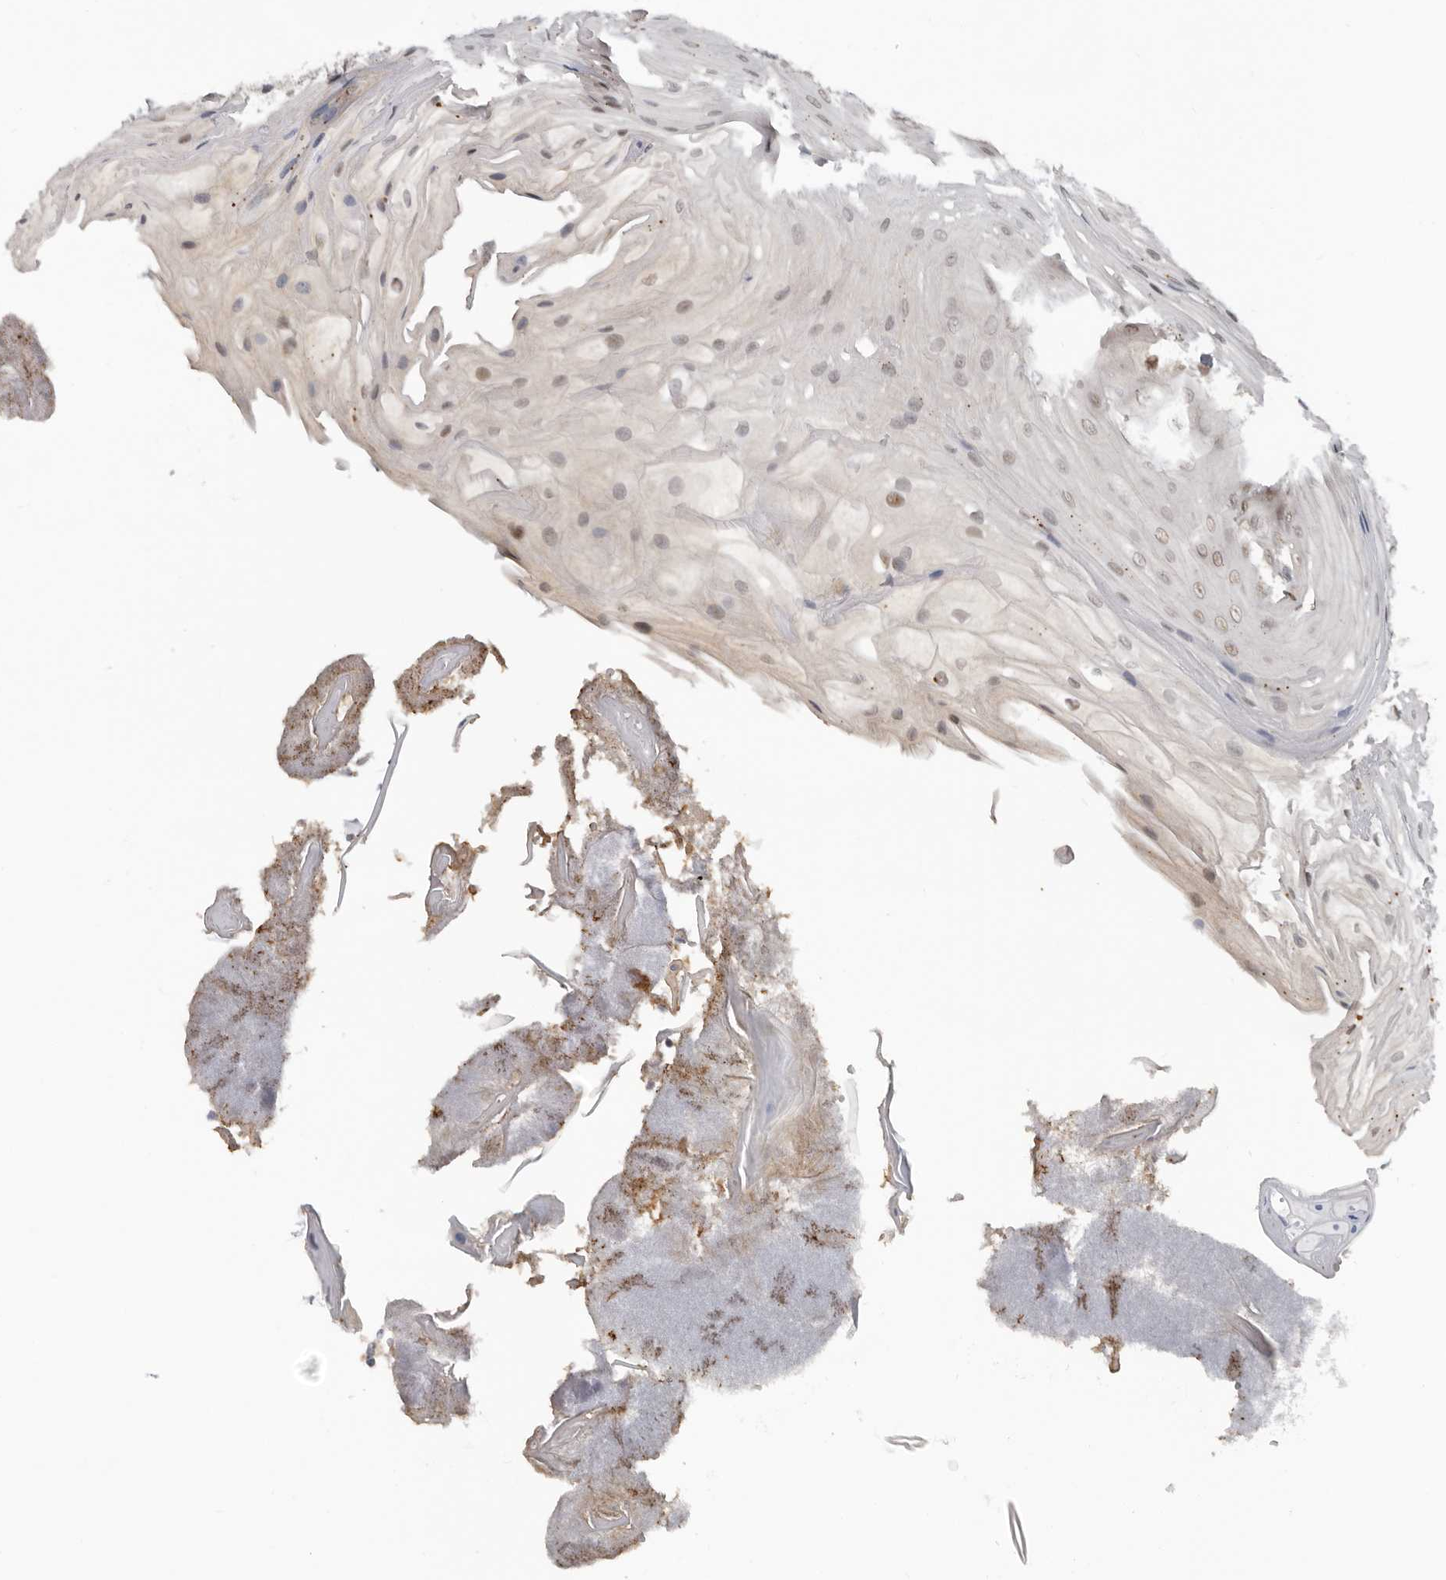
{"staining": {"intensity": "strong", "quantity": "<25%", "location": "cytoplasmic/membranous,nuclear"}, "tissue": "oral mucosa", "cell_type": "Squamous epithelial cells", "image_type": "normal", "snomed": [{"axis": "morphology", "description": "Normal tissue, NOS"}, {"axis": "morphology", "description": "Squamous cell carcinoma, NOS"}, {"axis": "topography", "description": "Skeletal muscle"}, {"axis": "topography", "description": "Oral tissue"}, {"axis": "topography", "description": "Salivary gland"}, {"axis": "topography", "description": "Head-Neck"}], "caption": "Immunohistochemistry (IHC) photomicrograph of normal oral mucosa: oral mucosa stained using IHC displays medium levels of strong protein expression localized specifically in the cytoplasmic/membranous,nuclear of squamous epithelial cells, appearing as a cytoplasmic/membranous,nuclear brown color.", "gene": "BRCA2", "patient": {"sex": "male", "age": 54}}